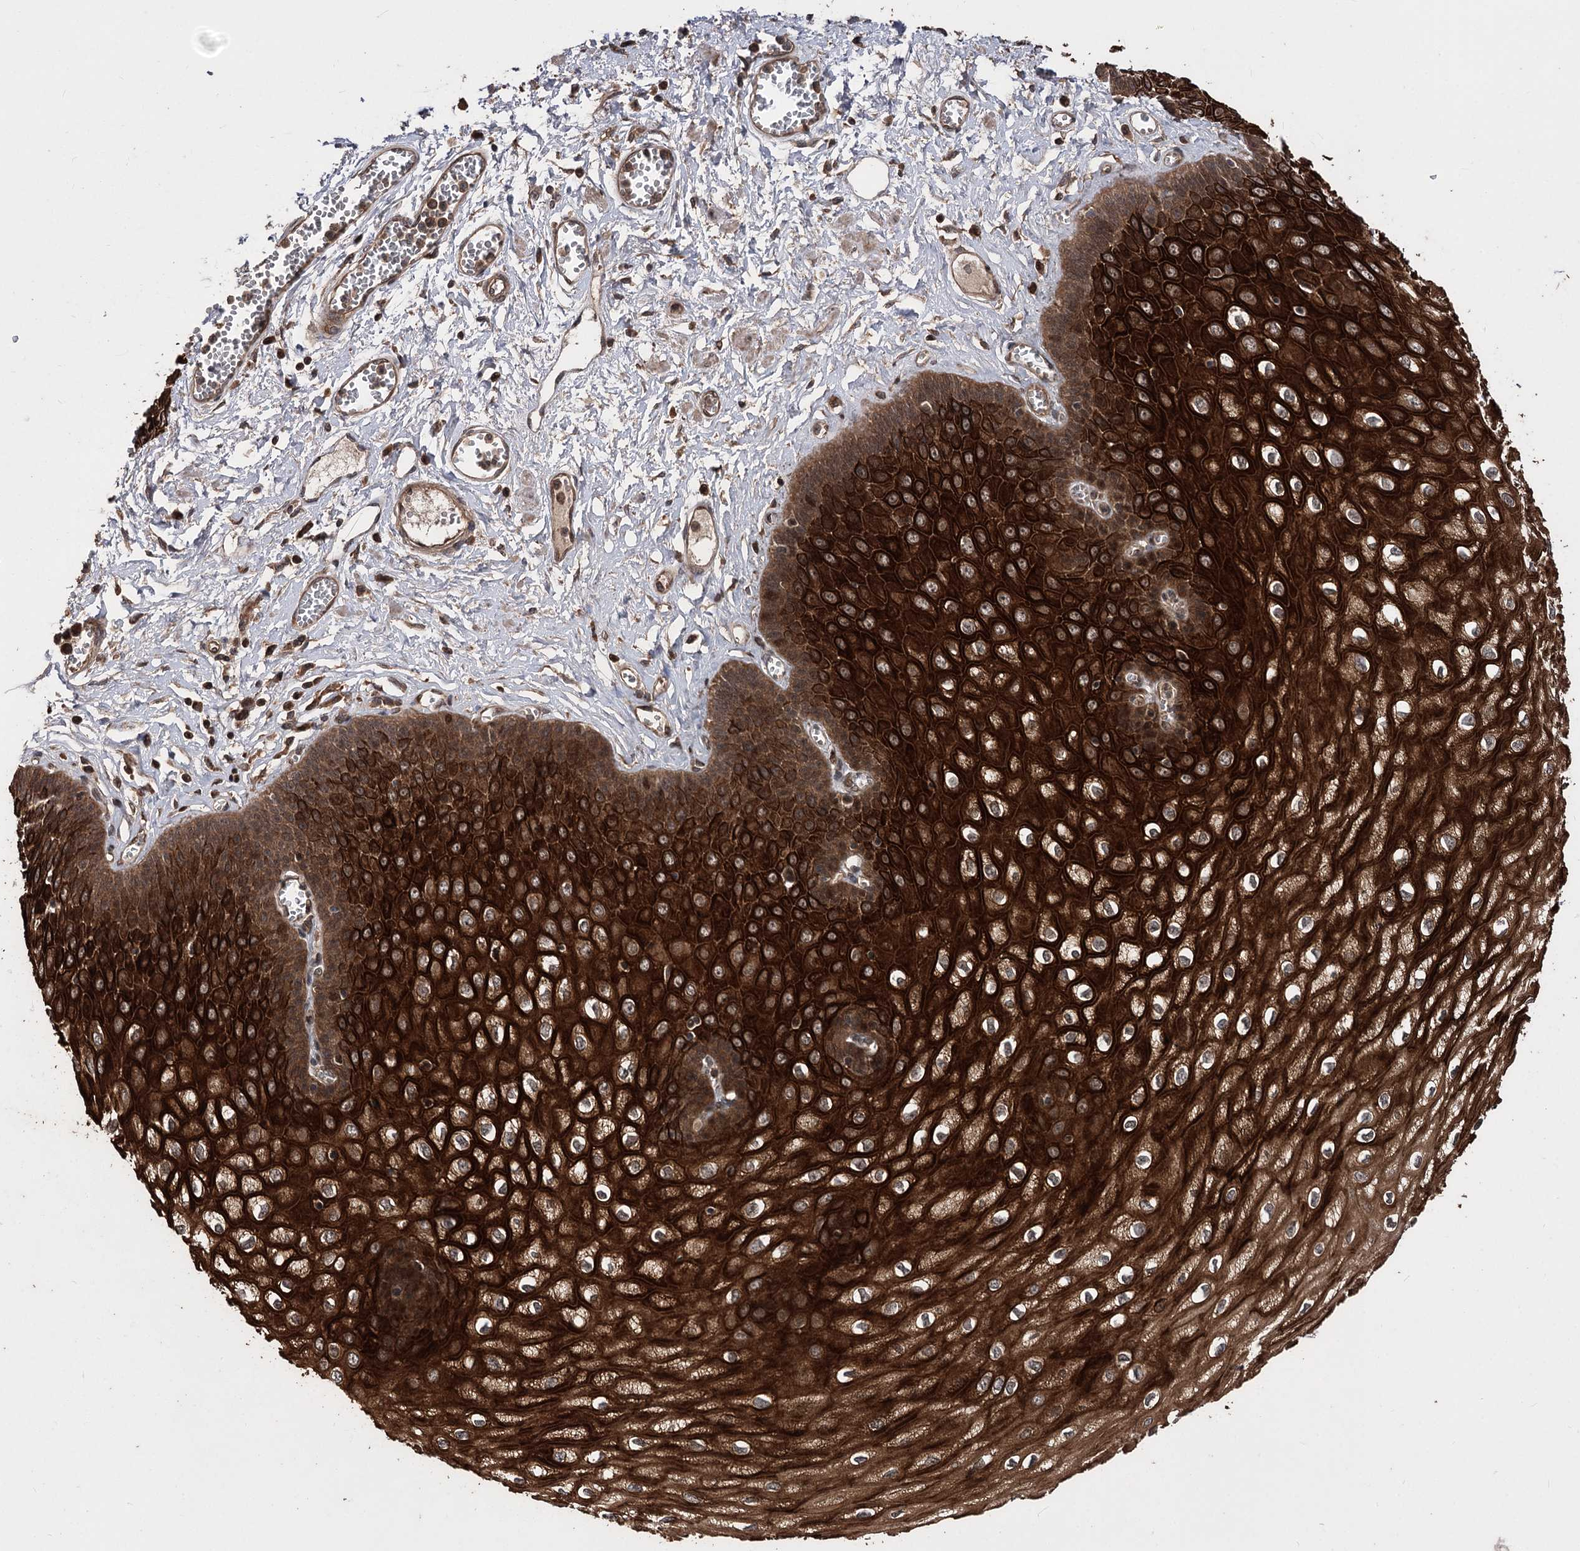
{"staining": {"intensity": "strong", "quantity": ">75%", "location": "cytoplasmic/membranous"}, "tissue": "esophagus", "cell_type": "Squamous epithelial cells", "image_type": "normal", "snomed": [{"axis": "morphology", "description": "Normal tissue, NOS"}, {"axis": "topography", "description": "Esophagus"}], "caption": "This image reveals benign esophagus stained with immunohistochemistry to label a protein in brown. The cytoplasmic/membranous of squamous epithelial cells show strong positivity for the protein. Nuclei are counter-stained blue.", "gene": "RASSF3", "patient": {"sex": "male", "age": 60}}